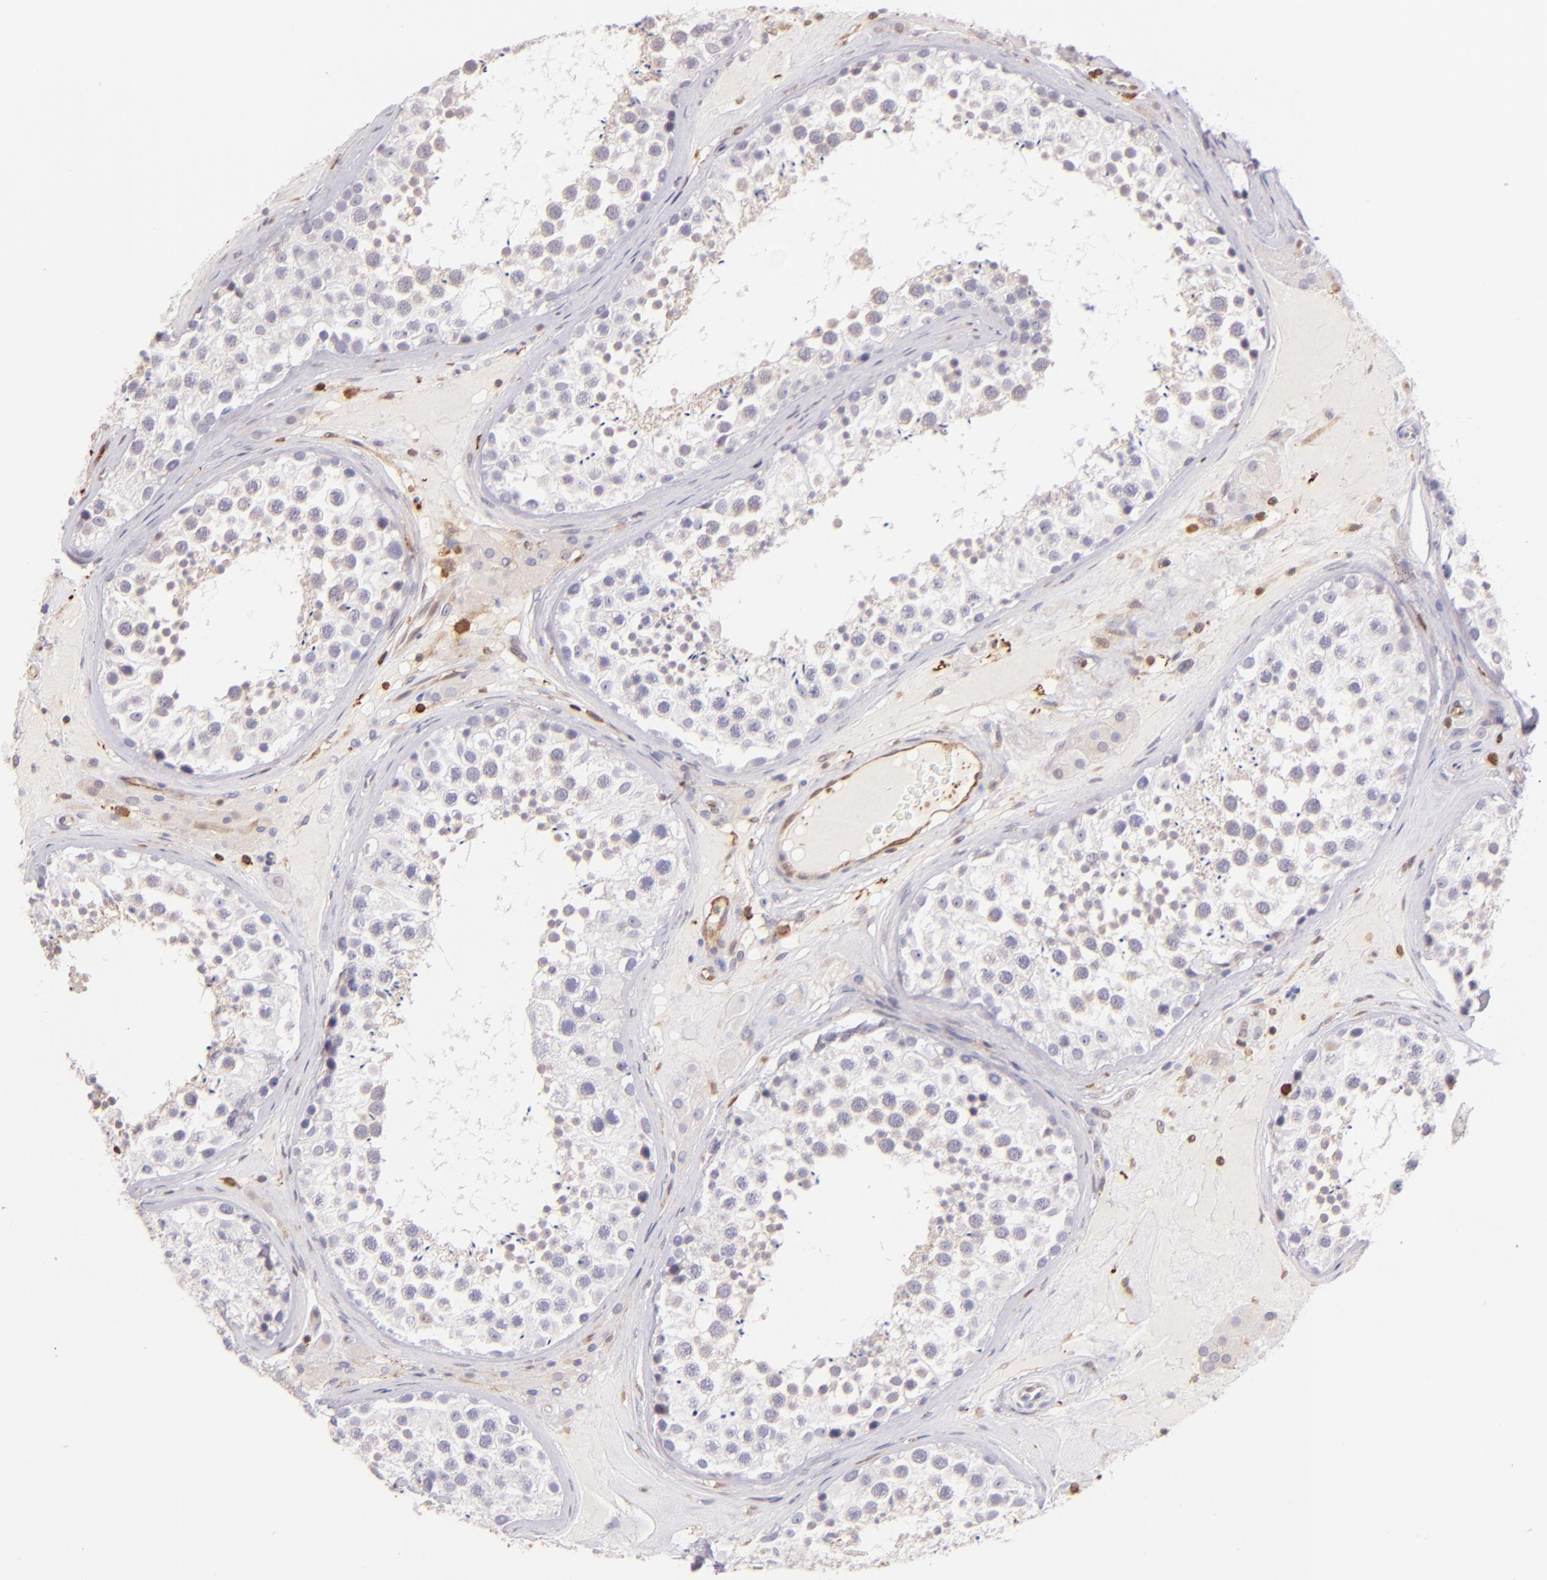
{"staining": {"intensity": "negative", "quantity": "none", "location": "none"}, "tissue": "testis", "cell_type": "Cells in seminiferous ducts", "image_type": "normal", "snomed": [{"axis": "morphology", "description": "Normal tissue, NOS"}, {"axis": "topography", "description": "Testis"}], "caption": "IHC histopathology image of benign testis: human testis stained with DAB (3,3'-diaminobenzidine) displays no significant protein positivity in cells in seminiferous ducts. (DAB immunohistochemistry (IHC), high magnification).", "gene": "BTK", "patient": {"sex": "male", "age": 46}}